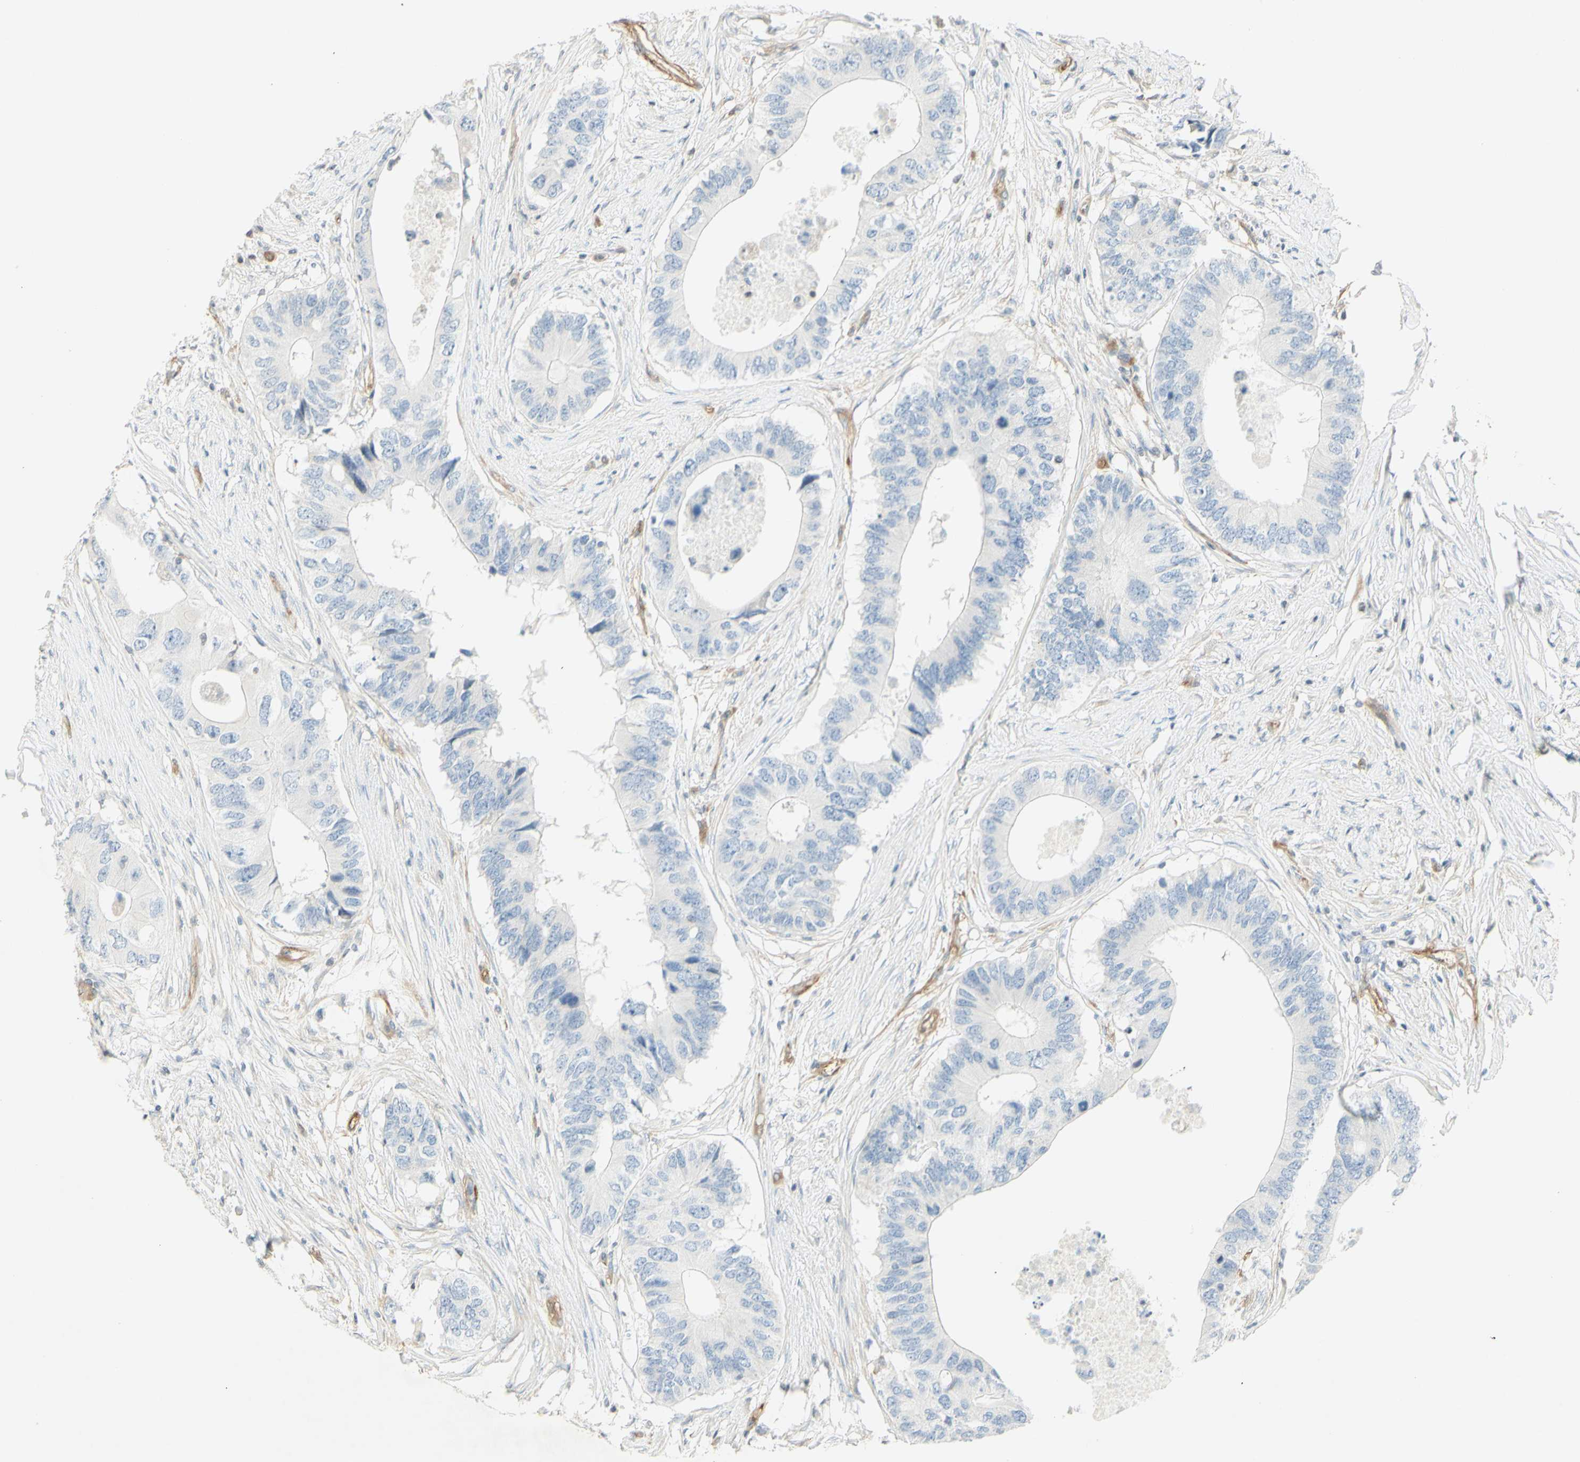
{"staining": {"intensity": "negative", "quantity": "none", "location": "none"}, "tissue": "colorectal cancer", "cell_type": "Tumor cells", "image_type": "cancer", "snomed": [{"axis": "morphology", "description": "Adenocarcinoma, NOS"}, {"axis": "topography", "description": "Colon"}], "caption": "This micrograph is of adenocarcinoma (colorectal) stained with IHC to label a protein in brown with the nuclei are counter-stained blue. There is no expression in tumor cells.", "gene": "MAP1B", "patient": {"sex": "male", "age": 71}}